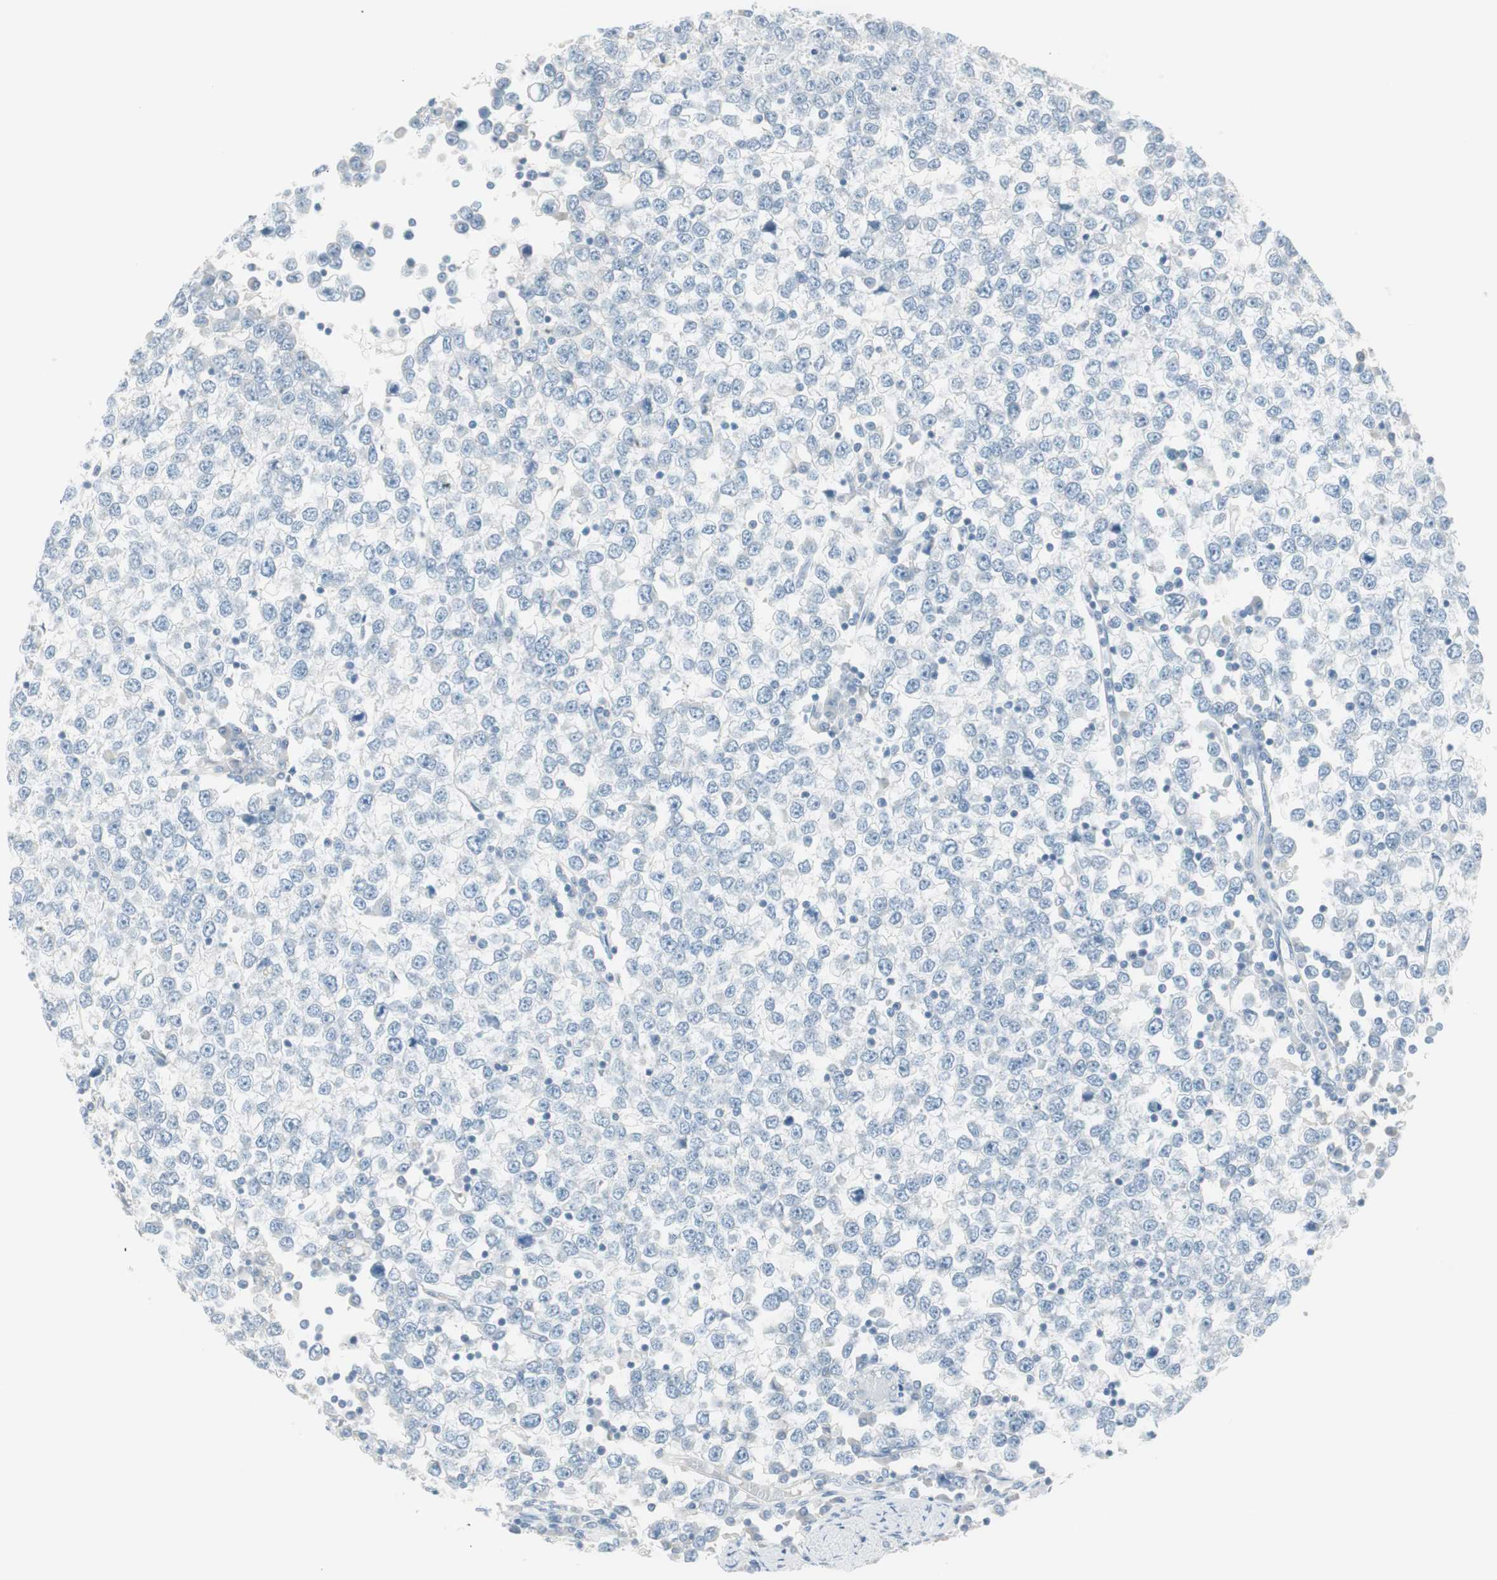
{"staining": {"intensity": "negative", "quantity": "none", "location": "none"}, "tissue": "testis cancer", "cell_type": "Tumor cells", "image_type": "cancer", "snomed": [{"axis": "morphology", "description": "Seminoma, NOS"}, {"axis": "topography", "description": "Testis"}], "caption": "An image of human seminoma (testis) is negative for staining in tumor cells.", "gene": "ITLN2", "patient": {"sex": "male", "age": 65}}